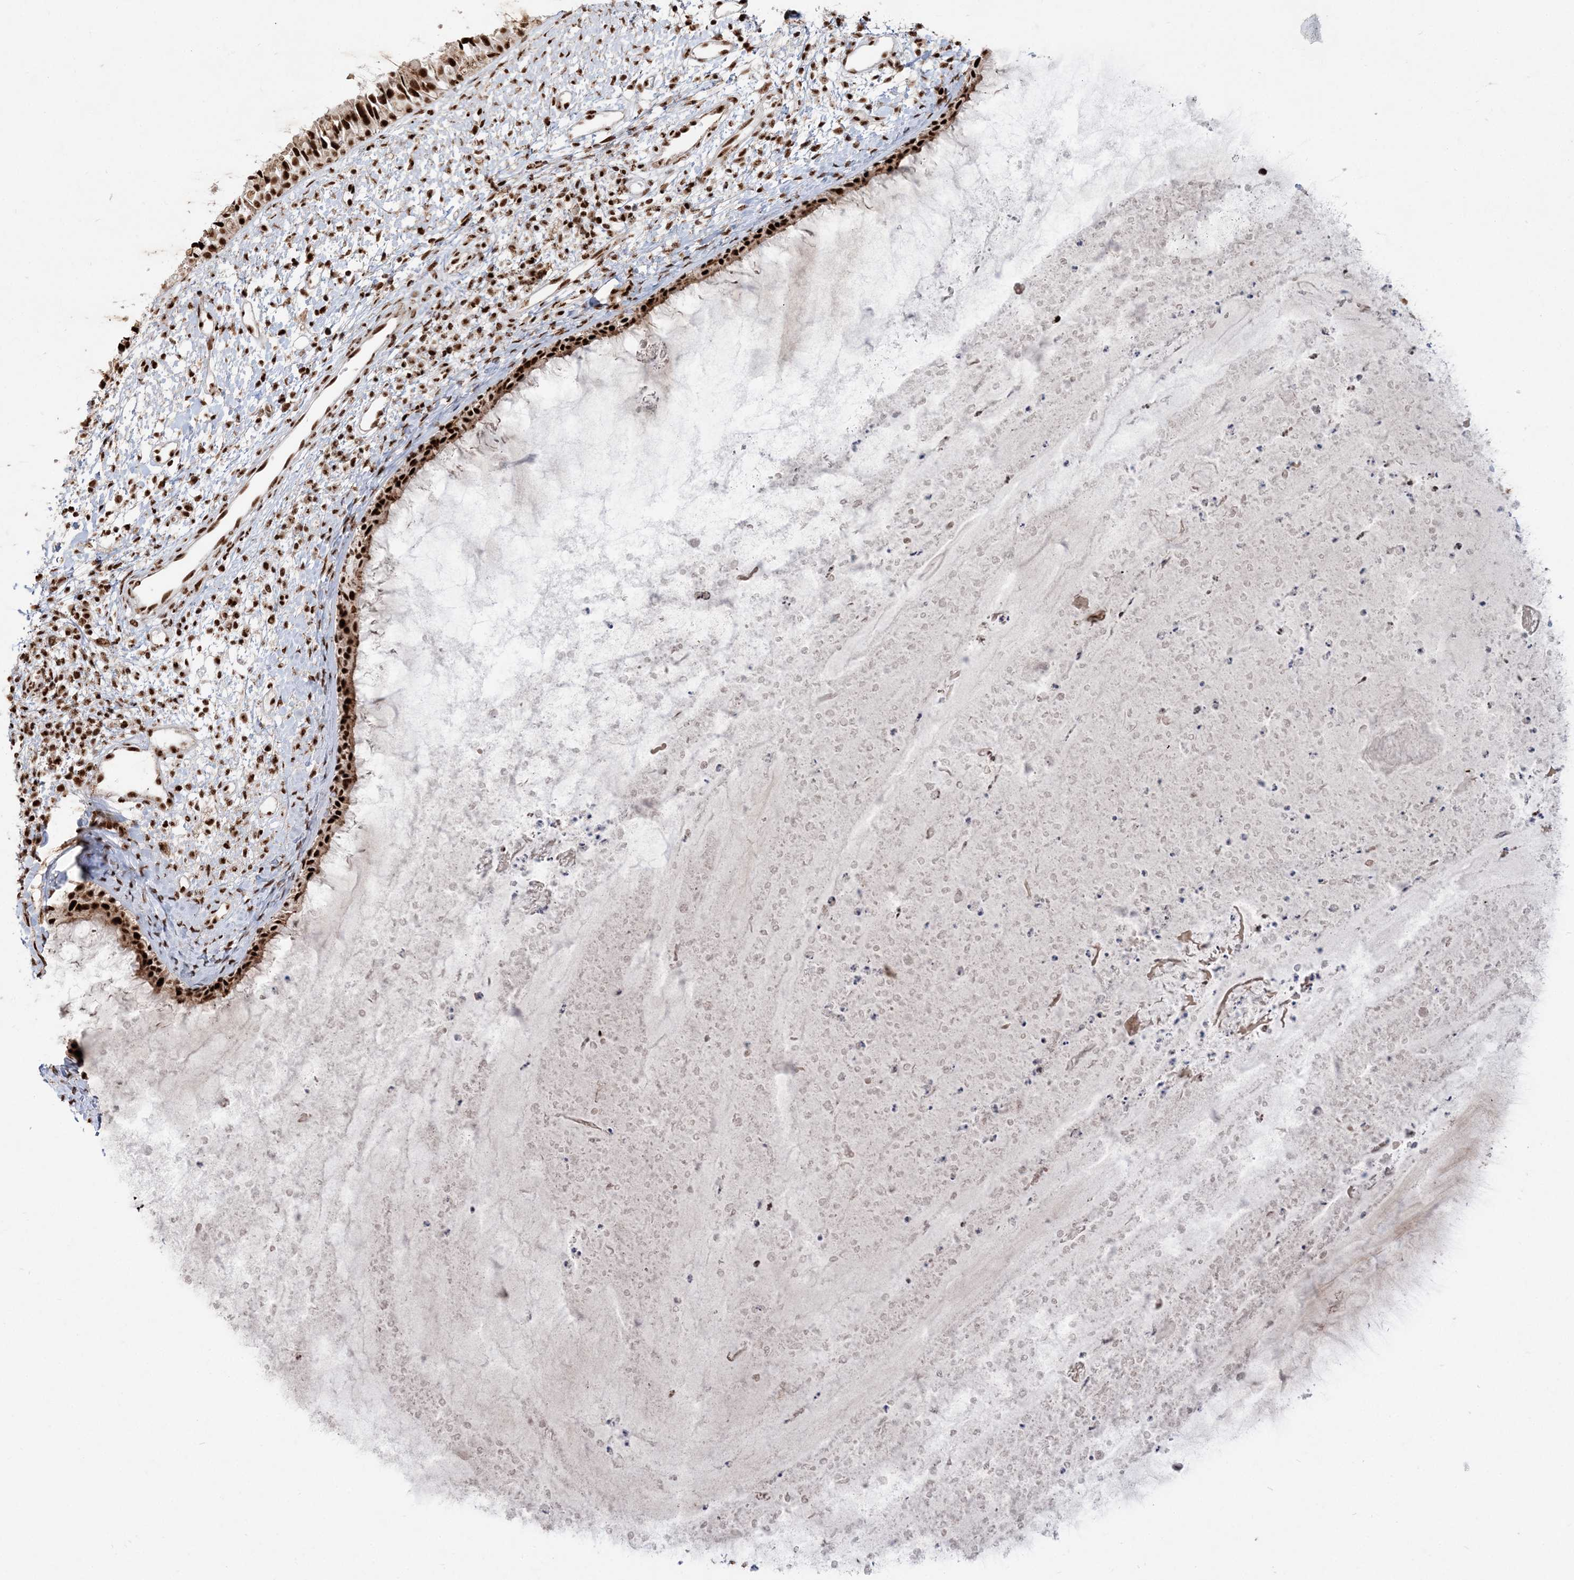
{"staining": {"intensity": "strong", "quantity": ">75%", "location": "nuclear"}, "tissue": "nasopharynx", "cell_type": "Respiratory epithelial cells", "image_type": "normal", "snomed": [{"axis": "morphology", "description": "Normal tissue, NOS"}, {"axis": "topography", "description": "Nasopharynx"}], "caption": "Unremarkable nasopharynx shows strong nuclear expression in about >75% of respiratory epithelial cells (brown staining indicates protein expression, while blue staining denotes nuclei)..", "gene": "RBM17", "patient": {"sex": "male", "age": 22}}